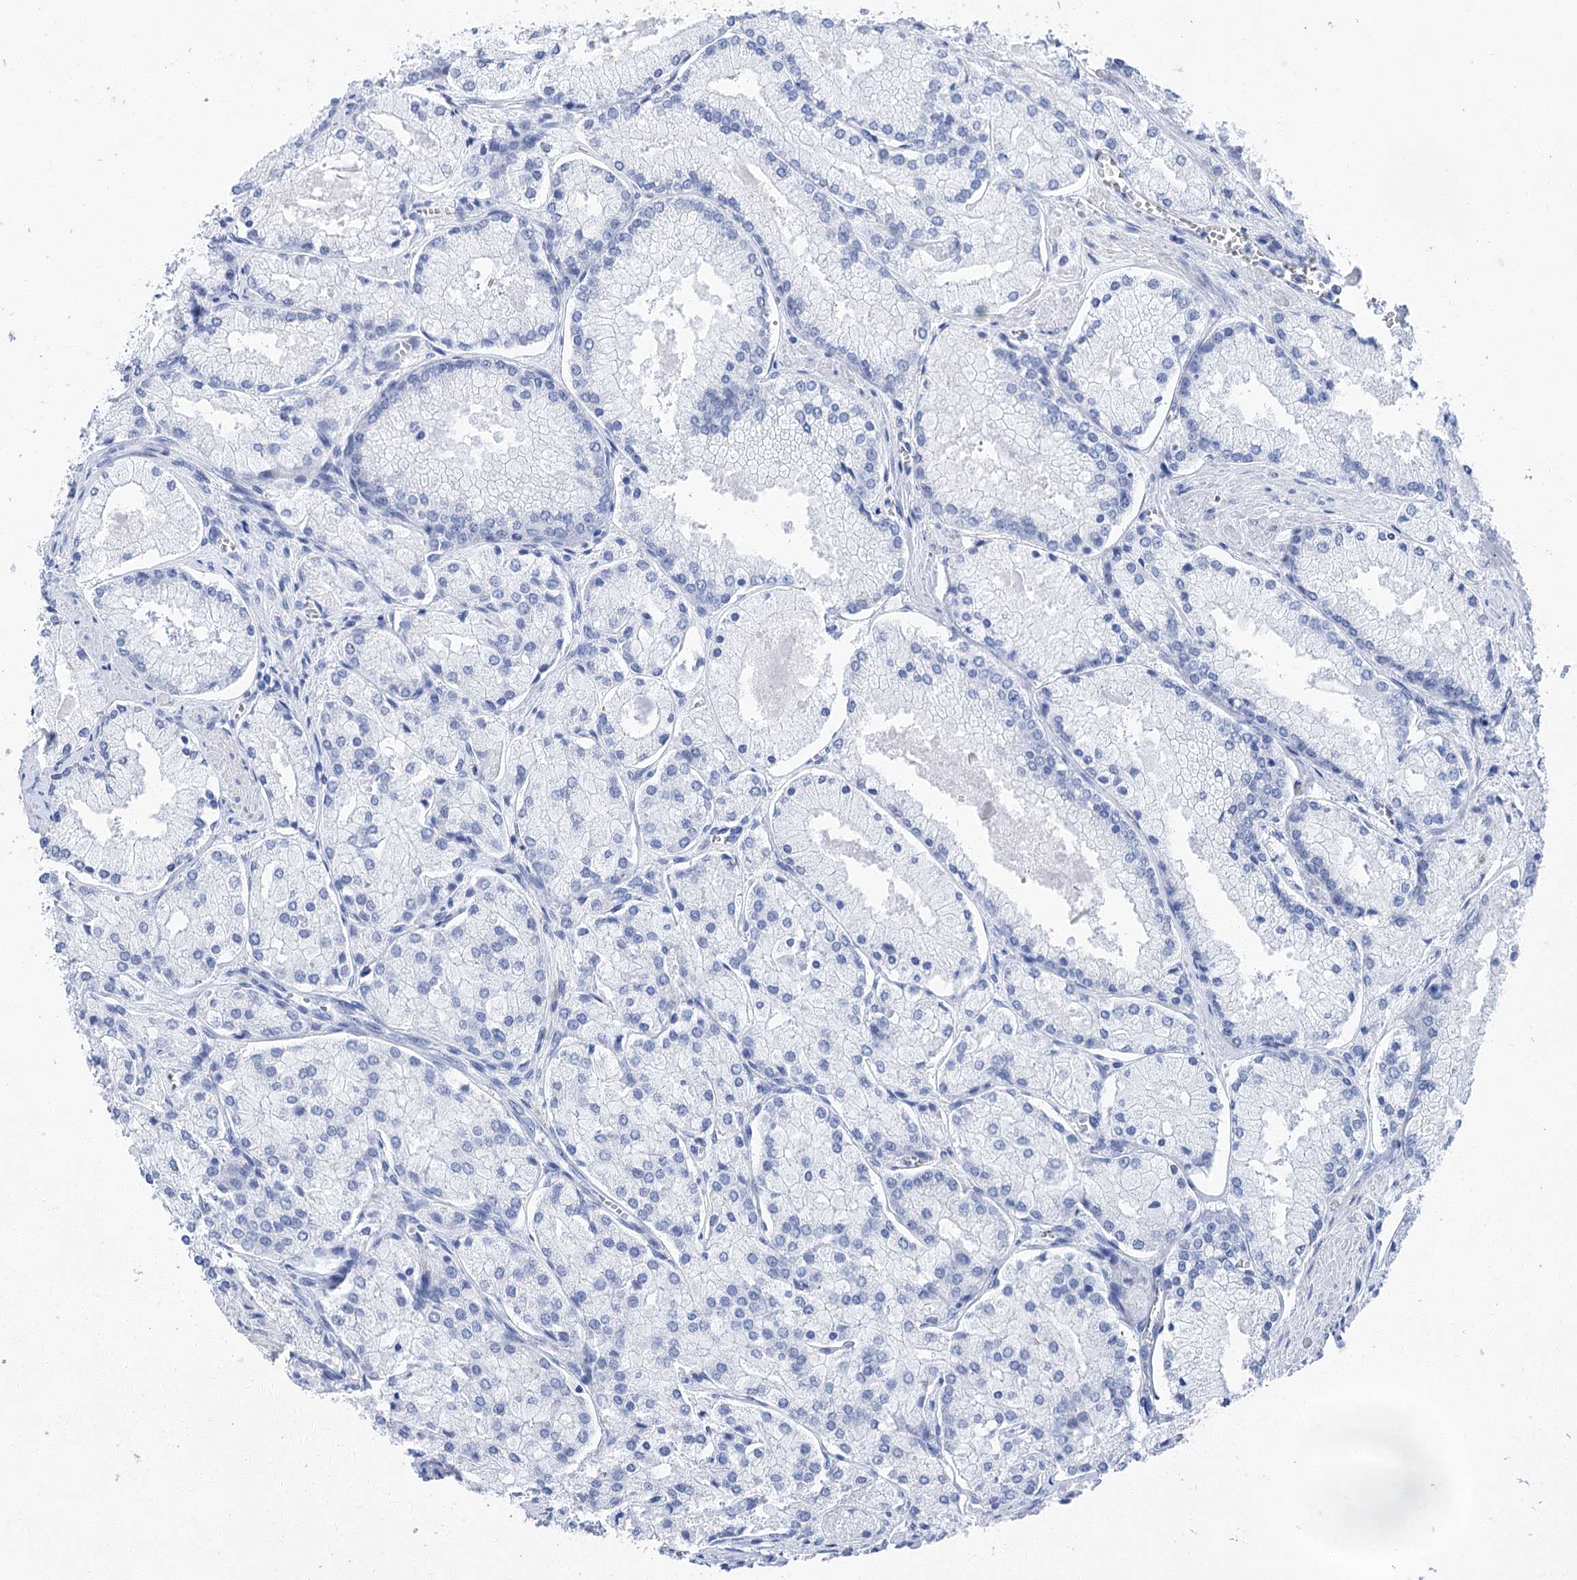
{"staining": {"intensity": "negative", "quantity": "none", "location": "none"}, "tissue": "prostate cancer", "cell_type": "Tumor cells", "image_type": "cancer", "snomed": [{"axis": "morphology", "description": "Adenocarcinoma, Low grade"}, {"axis": "topography", "description": "Prostate"}], "caption": "Prostate cancer stained for a protein using immunohistochemistry (IHC) shows no expression tumor cells.", "gene": "LALBA", "patient": {"sex": "male", "age": 74}}